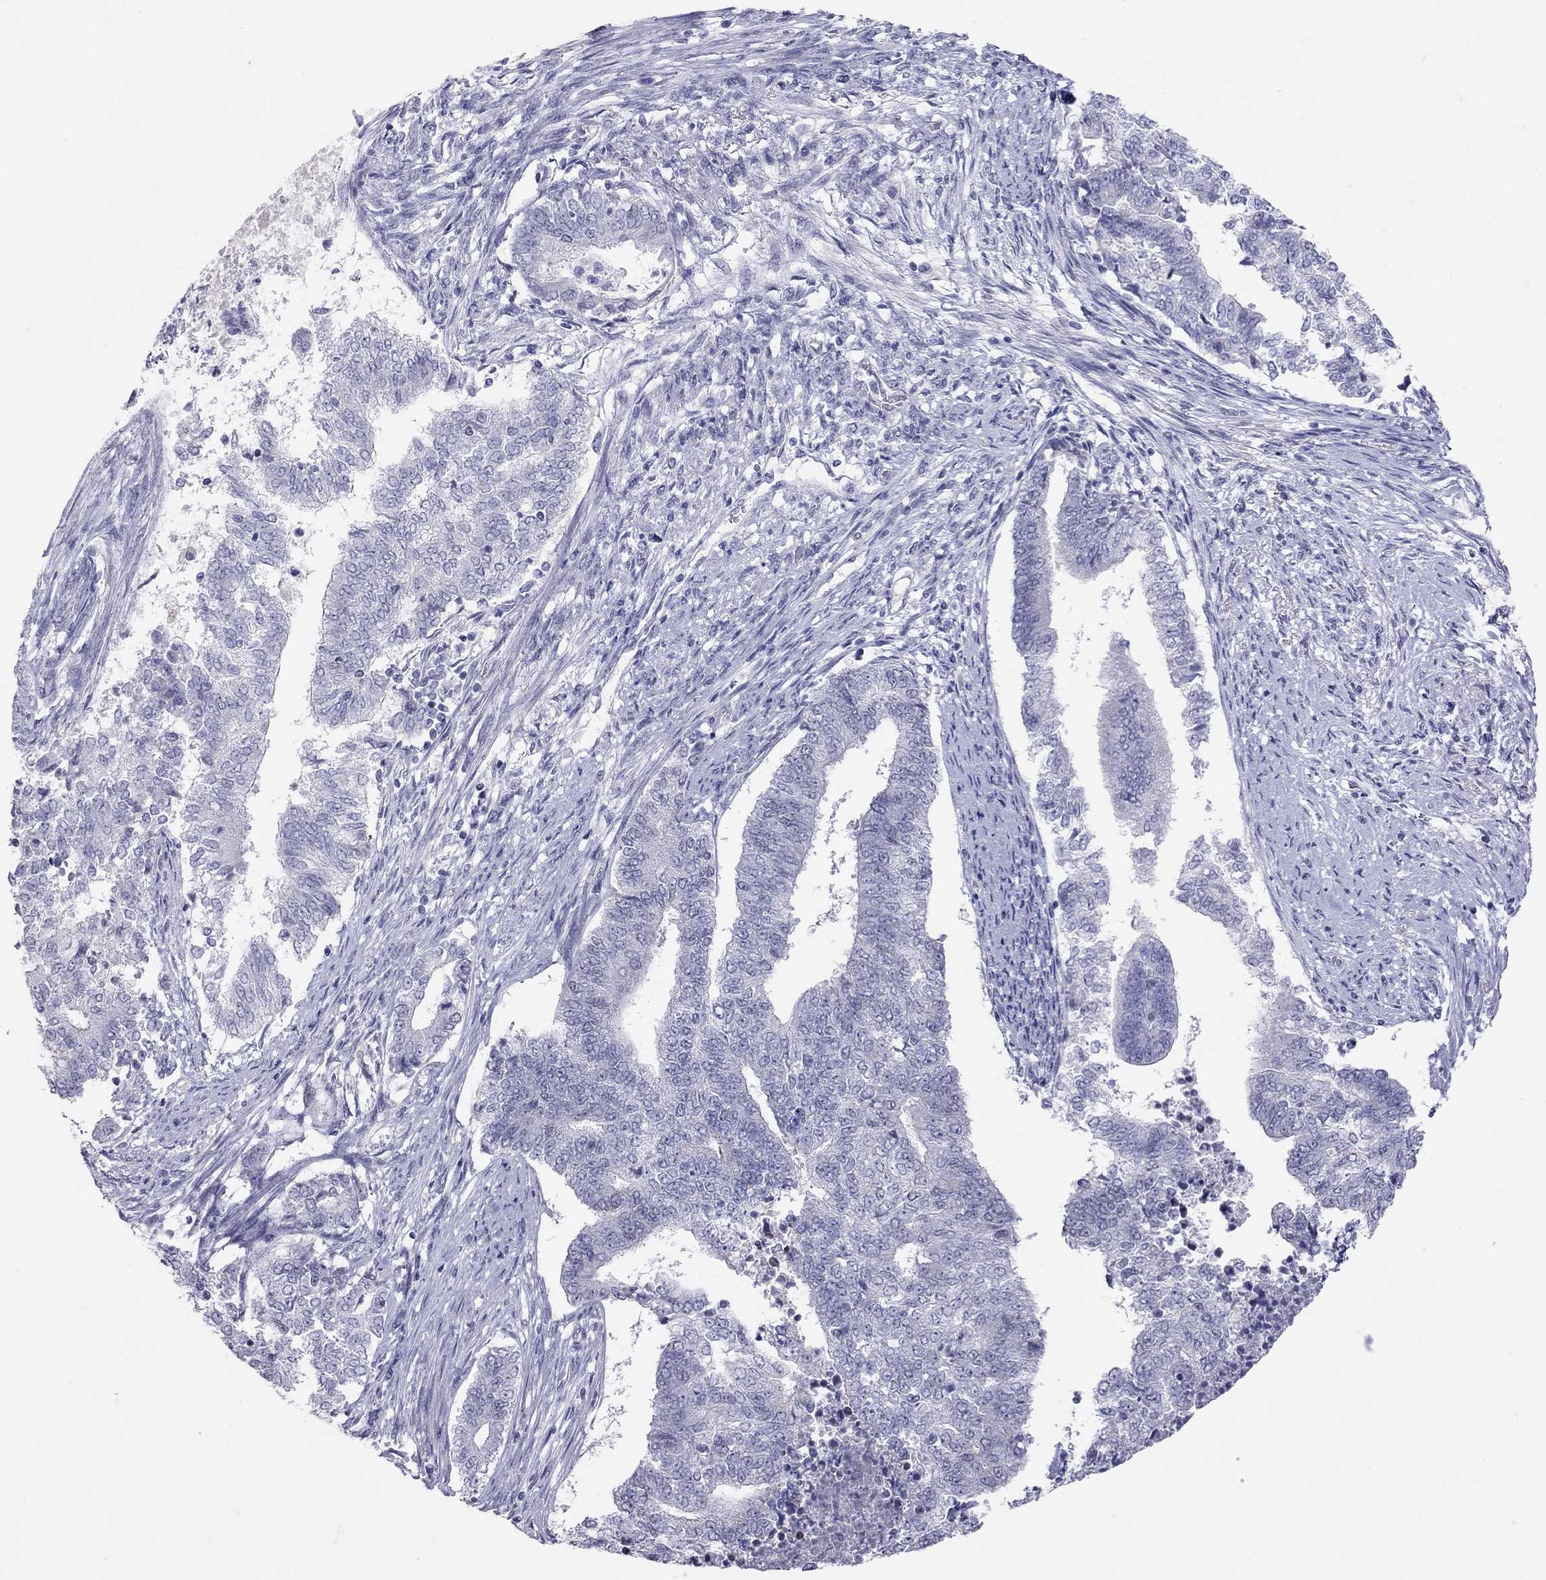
{"staining": {"intensity": "negative", "quantity": "none", "location": "none"}, "tissue": "endometrial cancer", "cell_type": "Tumor cells", "image_type": "cancer", "snomed": [{"axis": "morphology", "description": "Adenocarcinoma, NOS"}, {"axis": "topography", "description": "Endometrium"}], "caption": "Endometrial cancer was stained to show a protein in brown. There is no significant expression in tumor cells.", "gene": "JHY", "patient": {"sex": "female", "age": 65}}